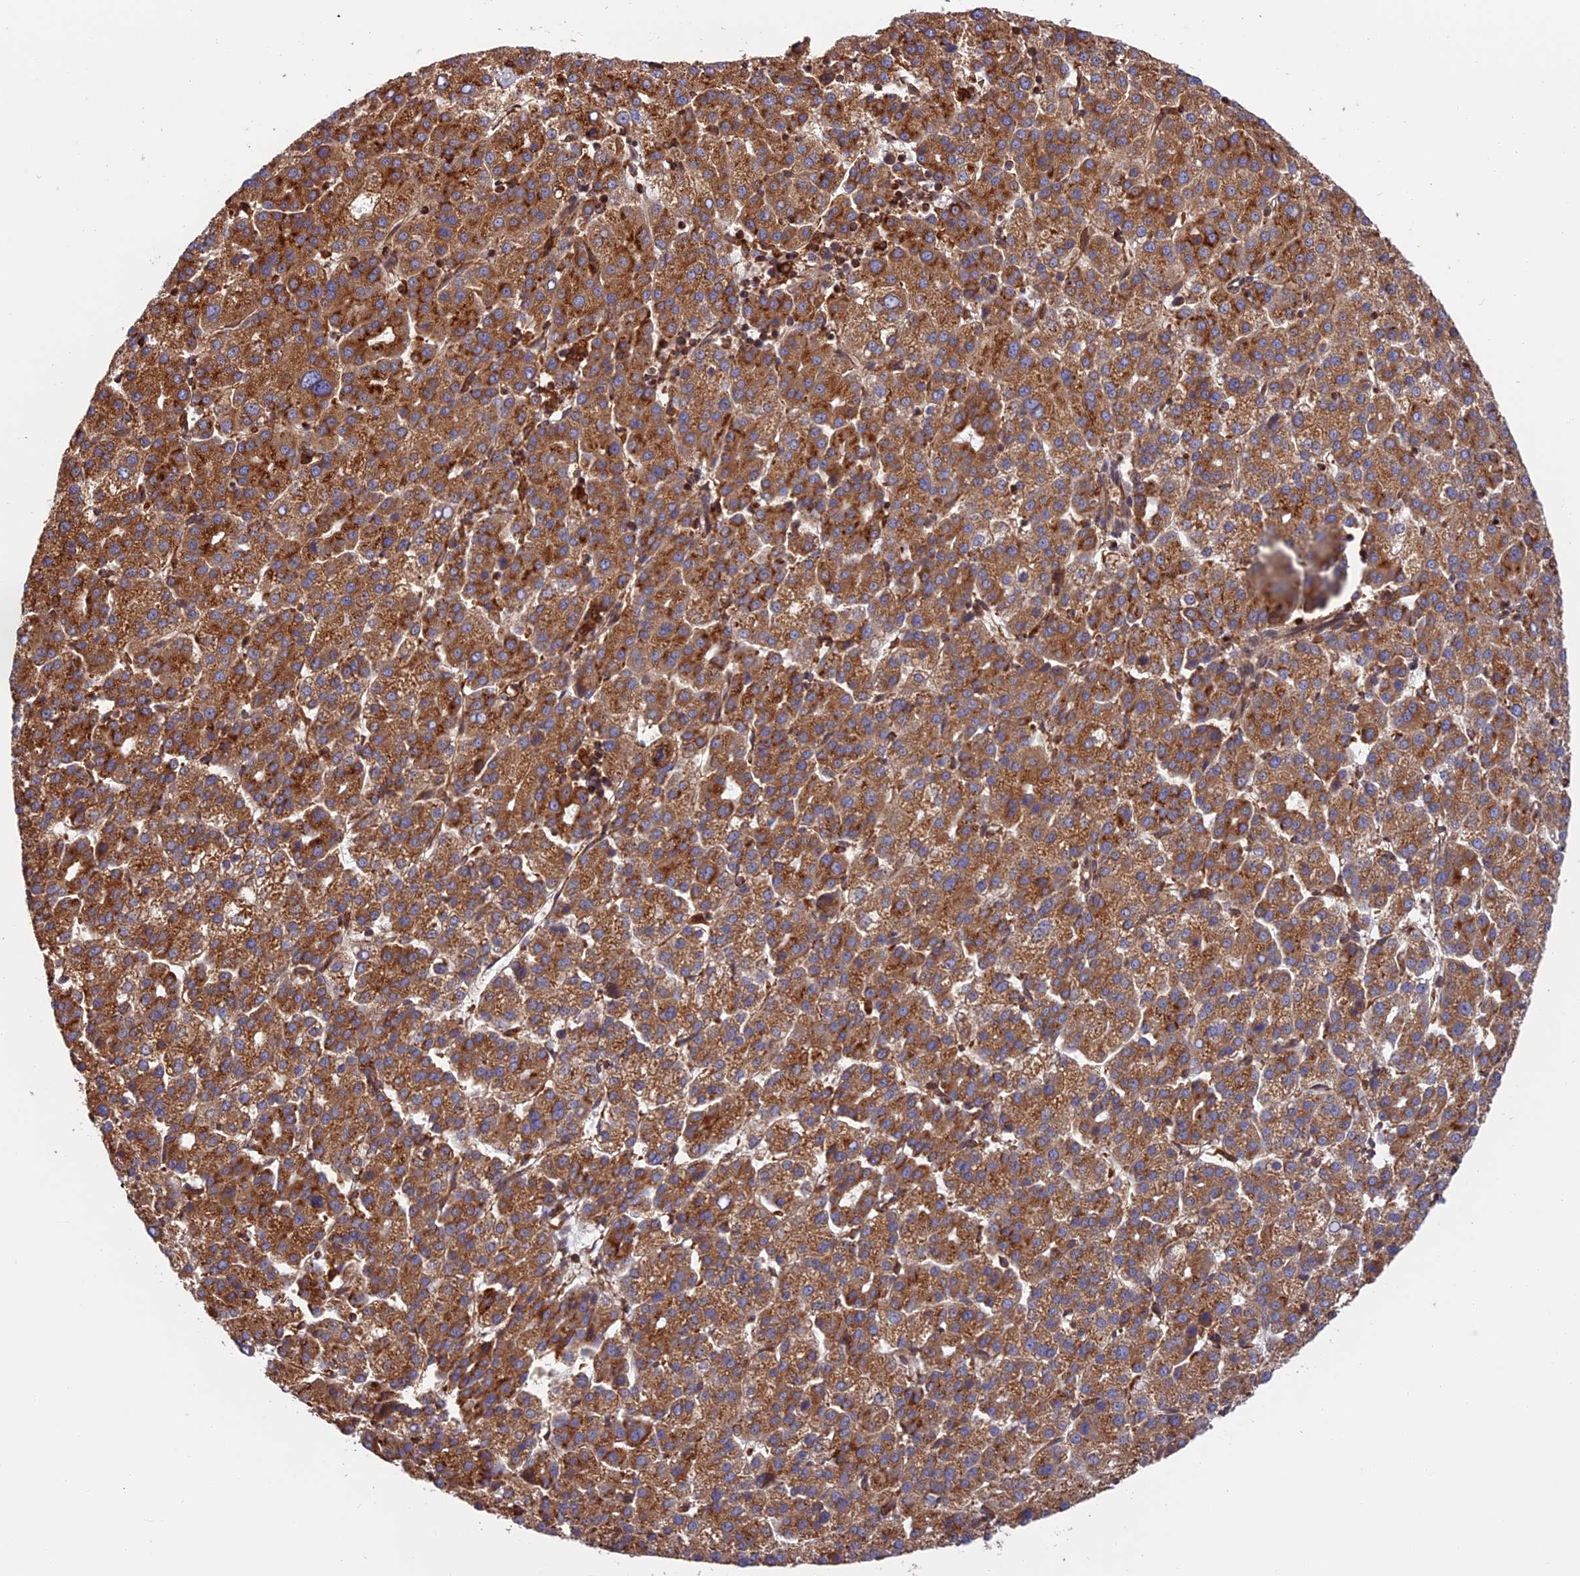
{"staining": {"intensity": "moderate", "quantity": ">75%", "location": "cytoplasmic/membranous"}, "tissue": "liver cancer", "cell_type": "Tumor cells", "image_type": "cancer", "snomed": [{"axis": "morphology", "description": "Carcinoma, Hepatocellular, NOS"}, {"axis": "topography", "description": "Liver"}], "caption": "This micrograph demonstrates hepatocellular carcinoma (liver) stained with immunohistochemistry (IHC) to label a protein in brown. The cytoplasmic/membranous of tumor cells show moderate positivity for the protein. Nuclei are counter-stained blue.", "gene": "WDR1", "patient": {"sex": "female", "age": 58}}